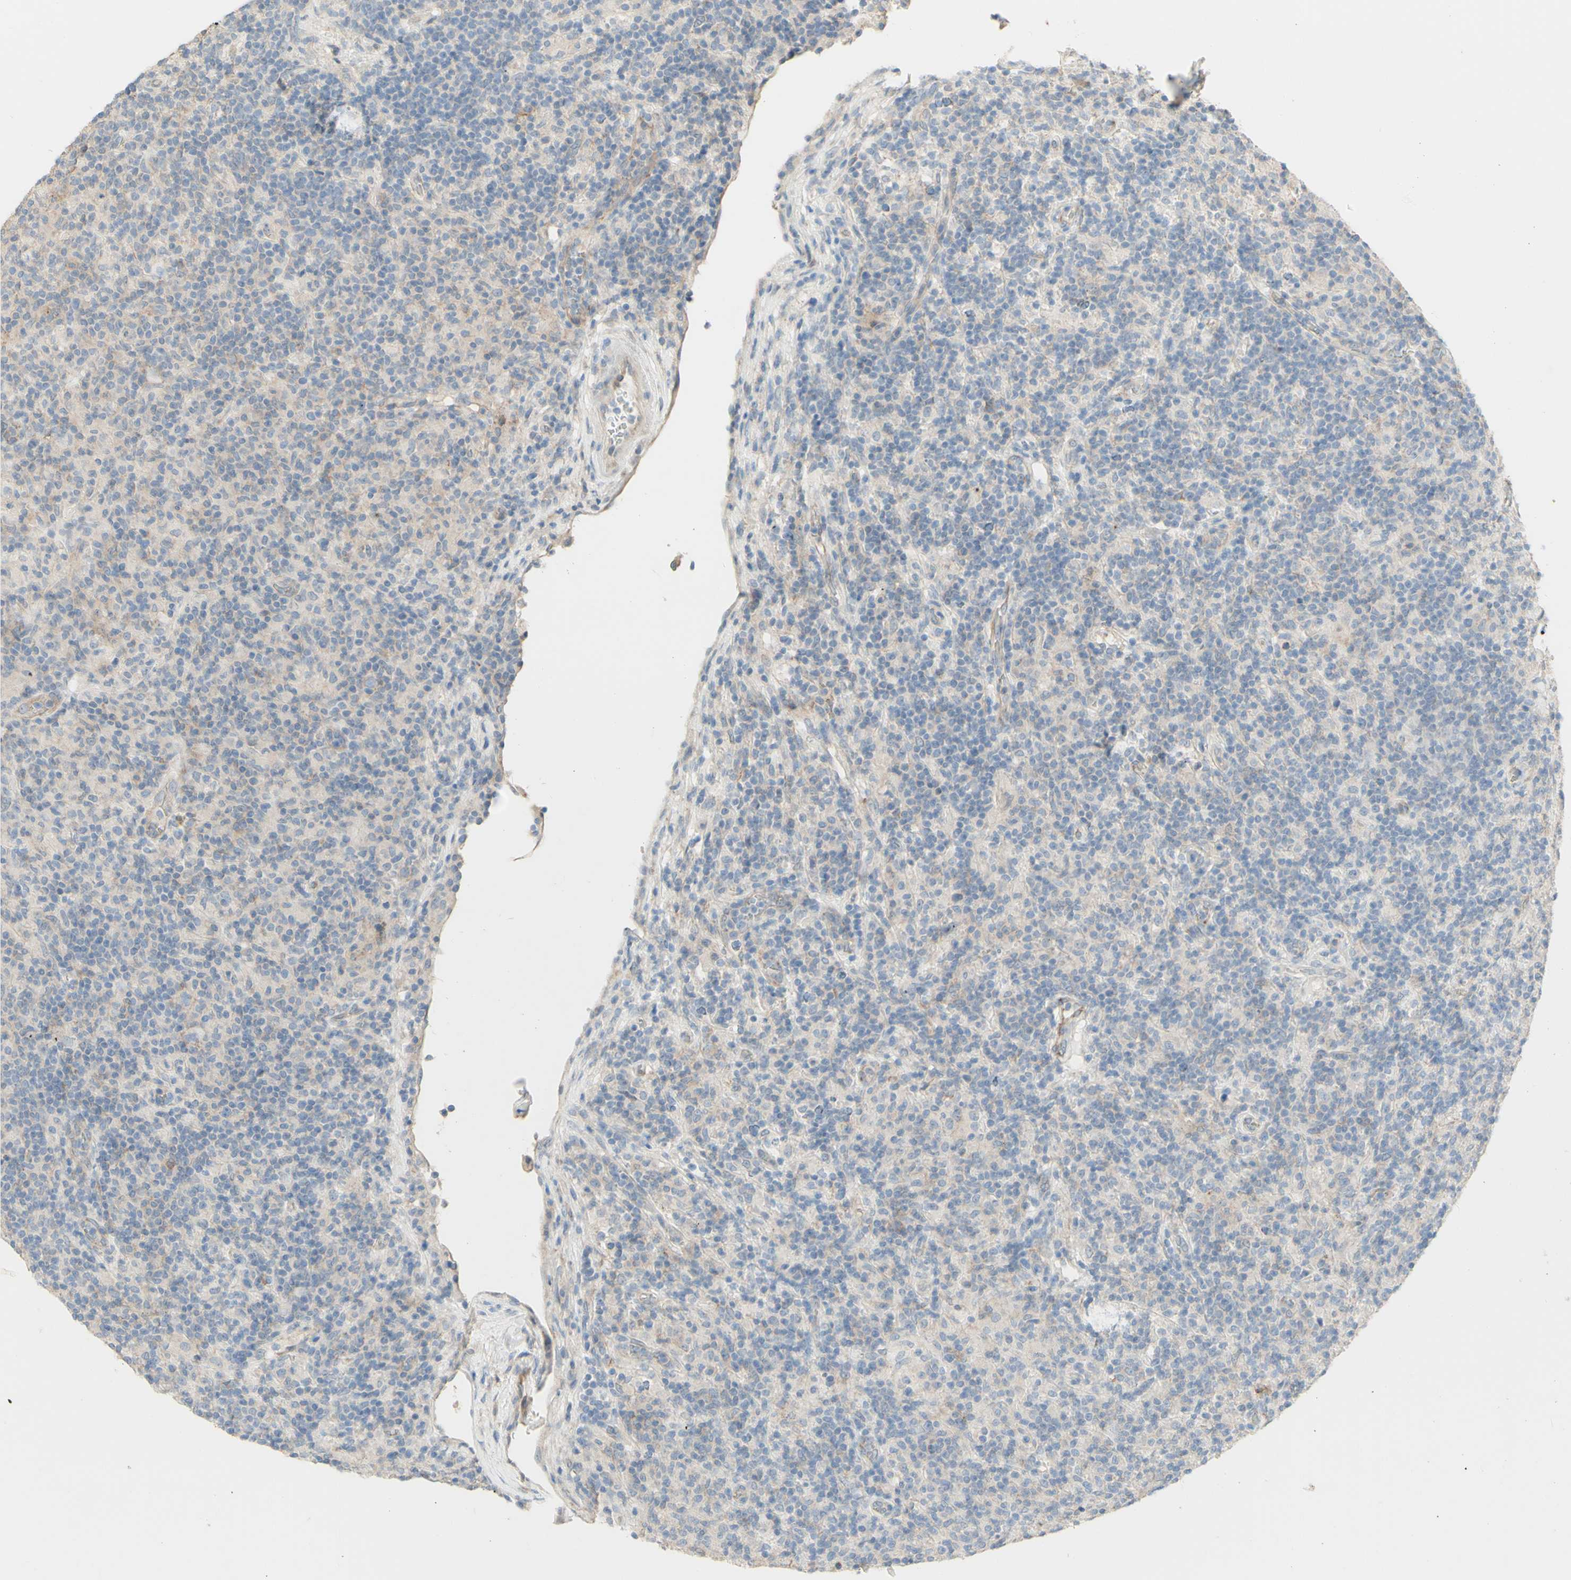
{"staining": {"intensity": "negative", "quantity": "none", "location": "none"}, "tissue": "lymphoma", "cell_type": "Tumor cells", "image_type": "cancer", "snomed": [{"axis": "morphology", "description": "Hodgkin's disease, NOS"}, {"axis": "topography", "description": "Lymph node"}], "caption": "An image of human Hodgkin's disease is negative for staining in tumor cells.", "gene": "RNF149", "patient": {"sex": "male", "age": 70}}